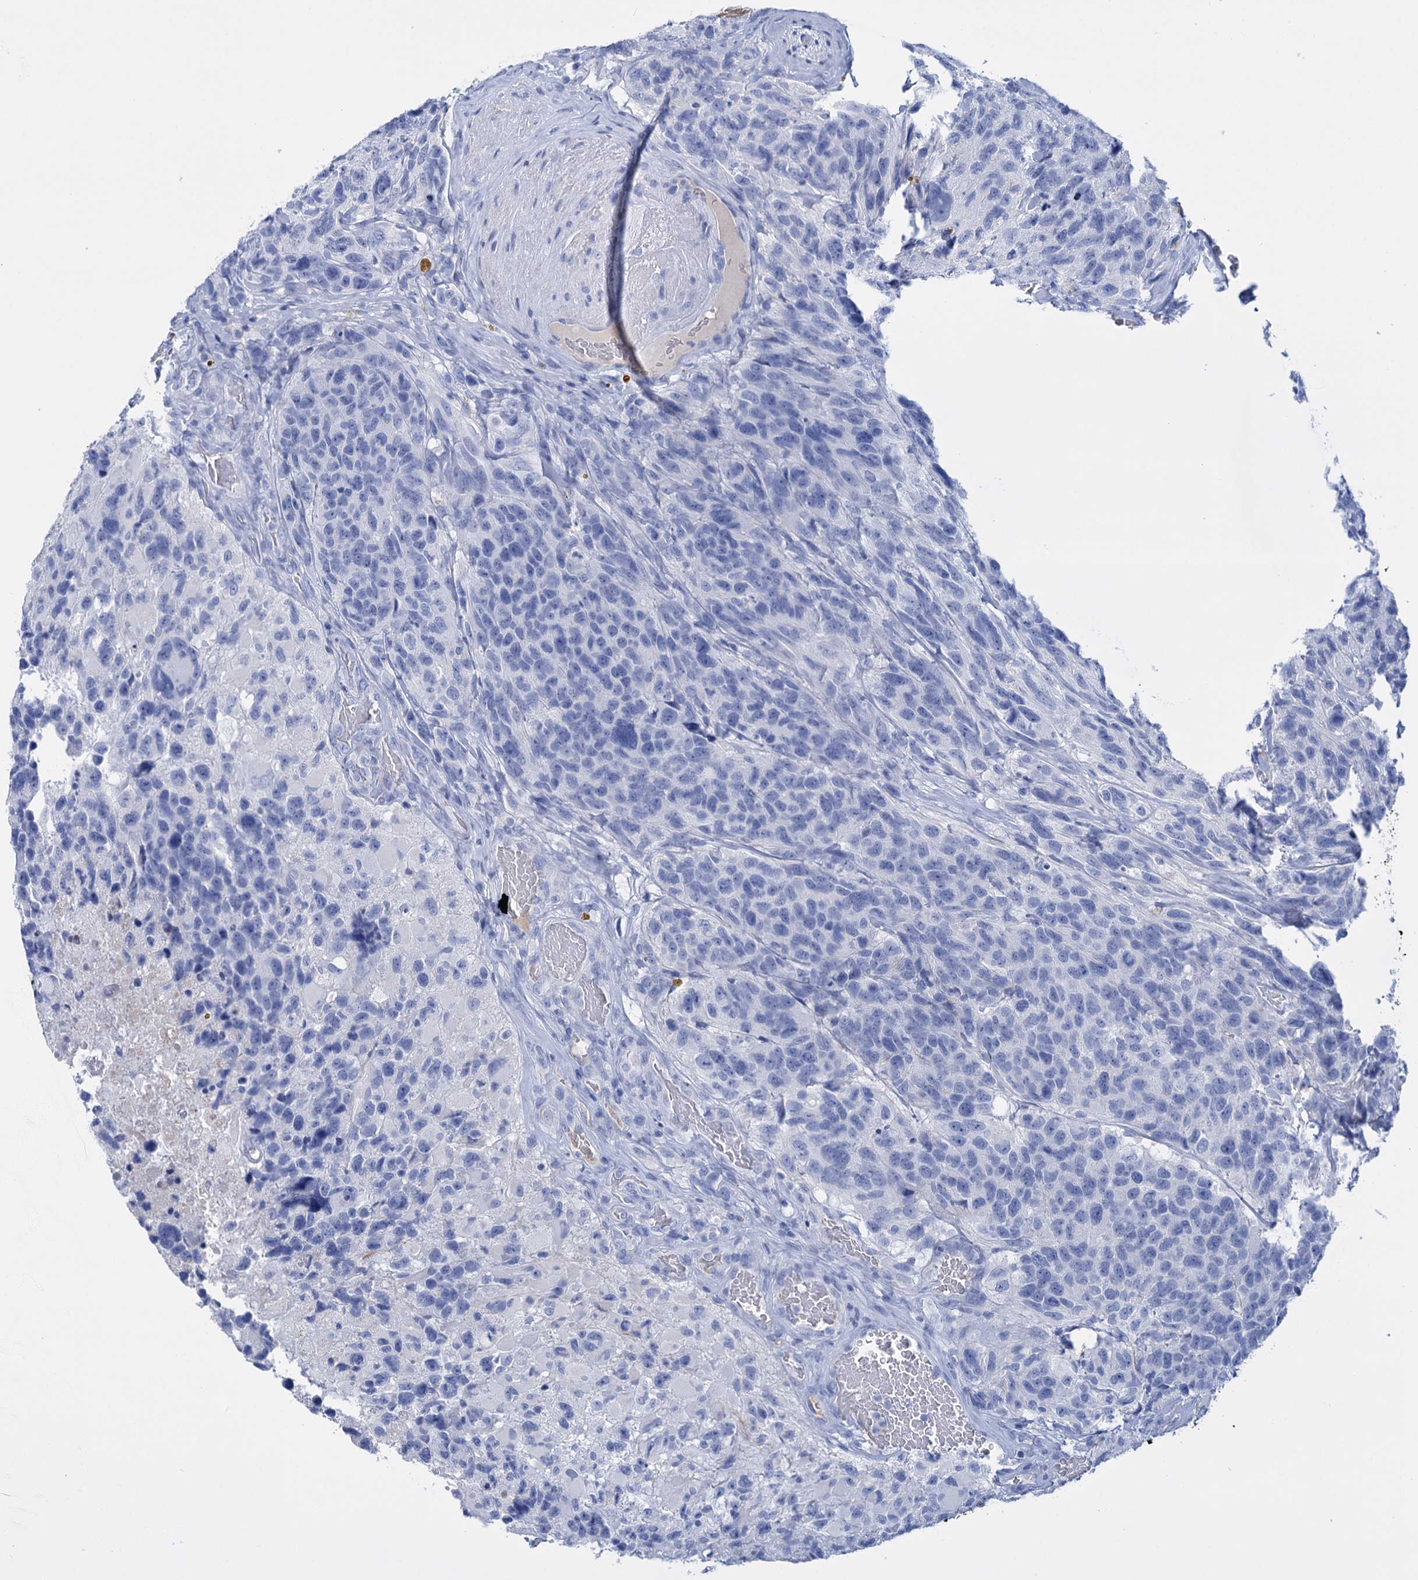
{"staining": {"intensity": "negative", "quantity": "none", "location": "none"}, "tissue": "glioma", "cell_type": "Tumor cells", "image_type": "cancer", "snomed": [{"axis": "morphology", "description": "Glioma, malignant, High grade"}, {"axis": "topography", "description": "Brain"}], "caption": "The micrograph exhibits no significant staining in tumor cells of malignant glioma (high-grade).", "gene": "FBXW12", "patient": {"sex": "male", "age": 69}}